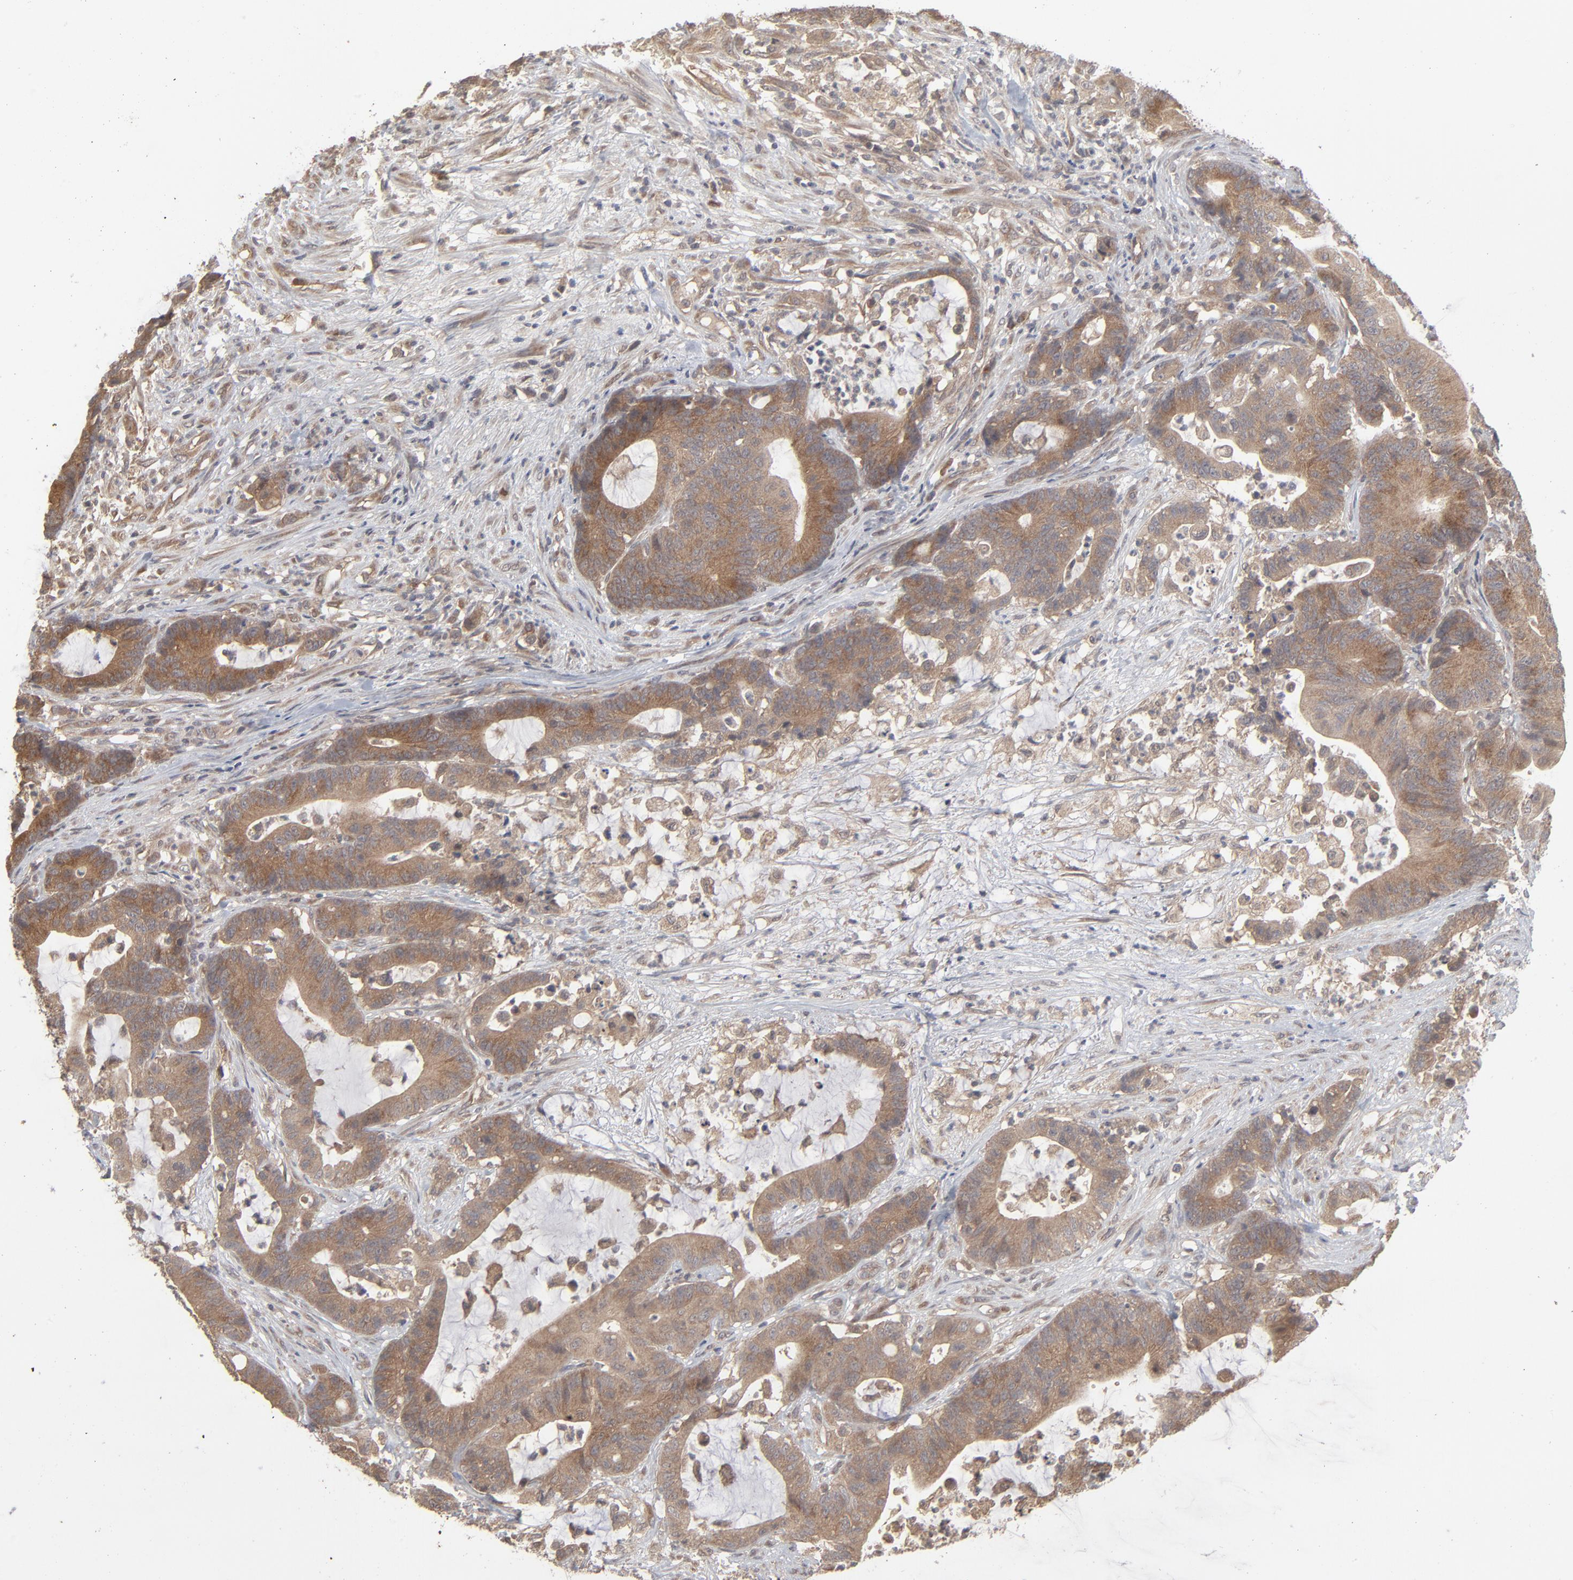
{"staining": {"intensity": "moderate", "quantity": ">75%", "location": "cytoplasmic/membranous"}, "tissue": "colorectal cancer", "cell_type": "Tumor cells", "image_type": "cancer", "snomed": [{"axis": "morphology", "description": "Adenocarcinoma, NOS"}, {"axis": "topography", "description": "Colon"}], "caption": "A medium amount of moderate cytoplasmic/membranous expression is seen in about >75% of tumor cells in colorectal cancer tissue. (DAB IHC with brightfield microscopy, high magnification).", "gene": "SCFD1", "patient": {"sex": "female", "age": 84}}